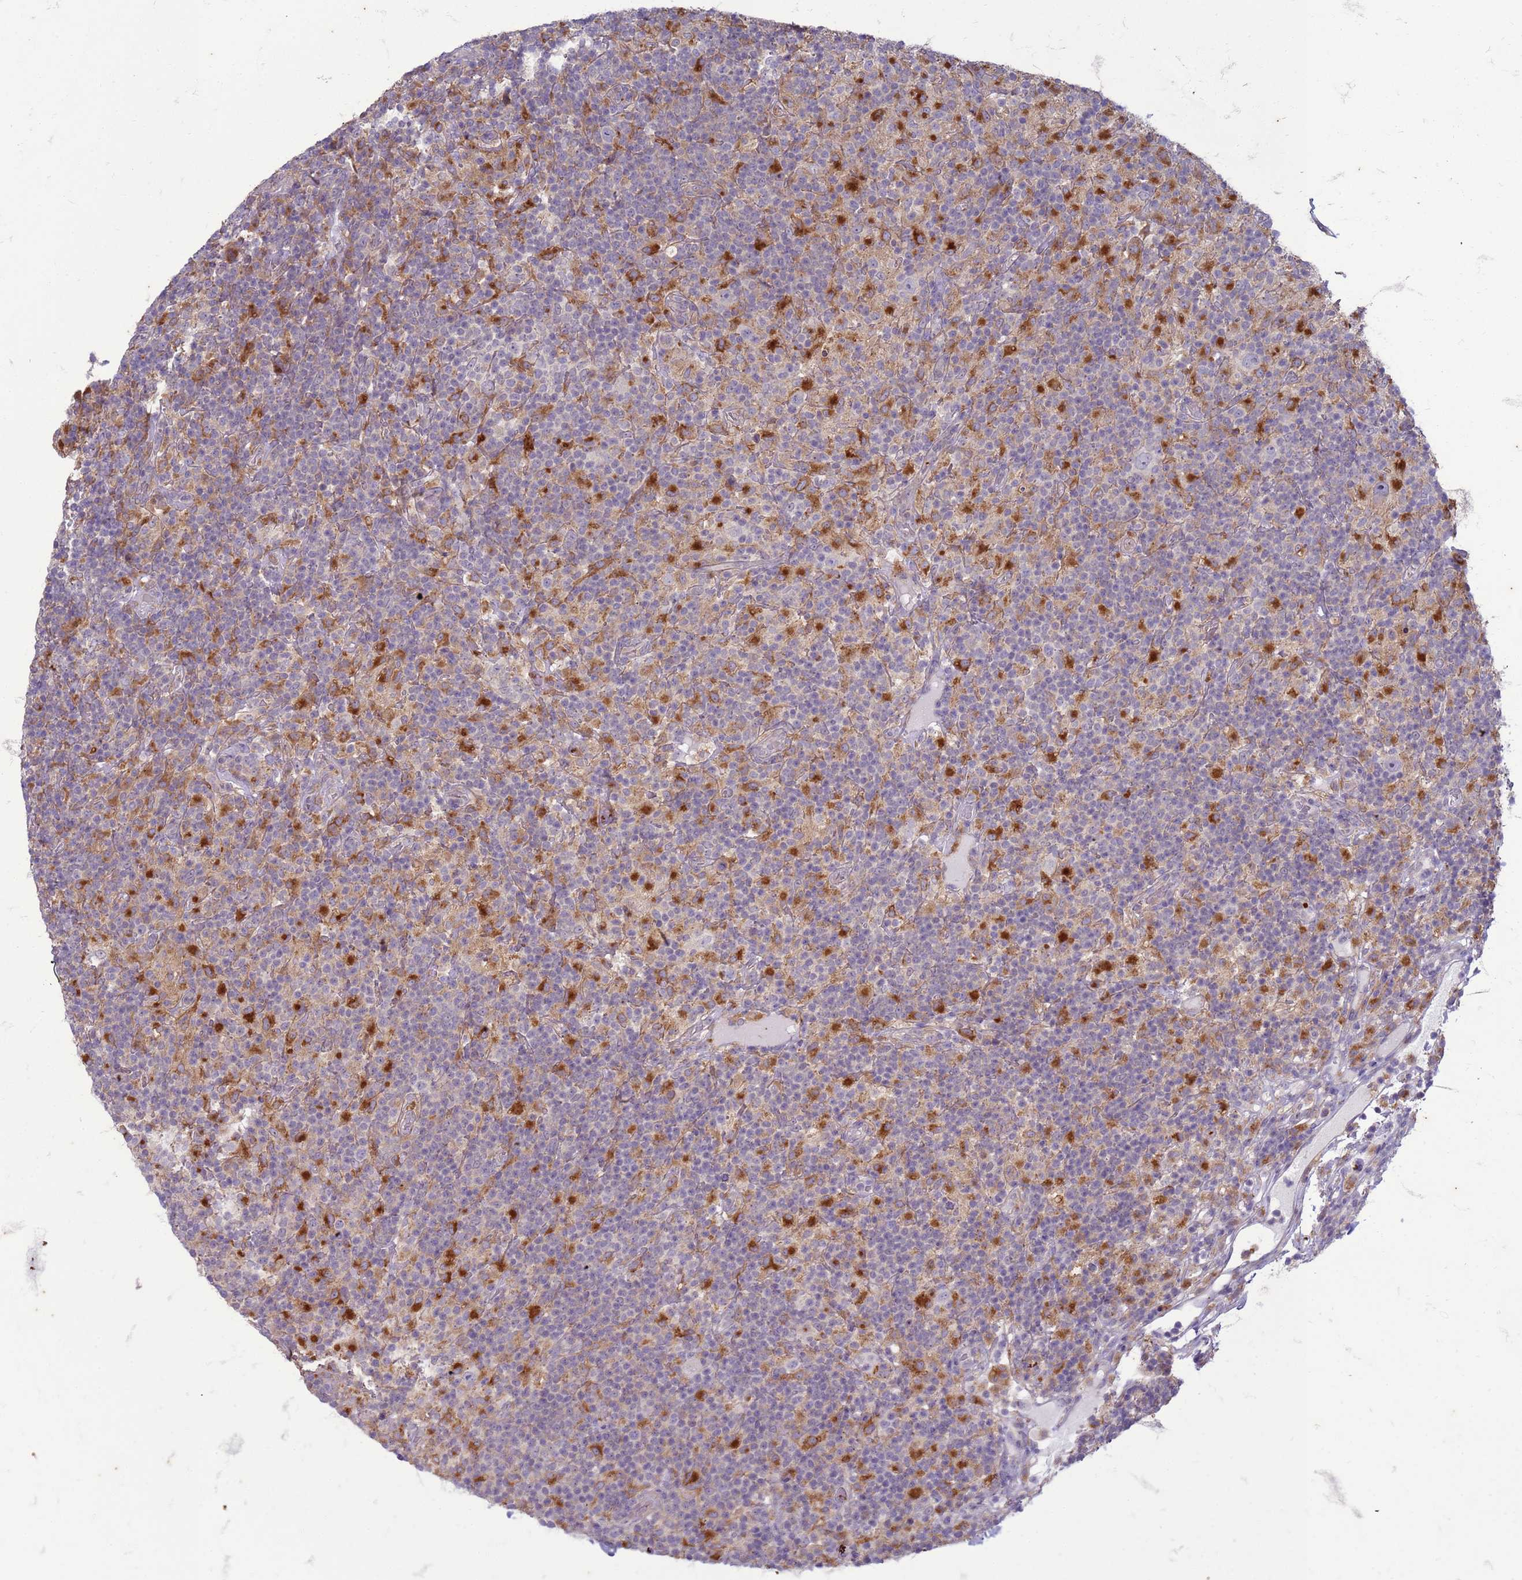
{"staining": {"intensity": "negative", "quantity": "none", "location": "none"}, "tissue": "lymphoma", "cell_type": "Tumor cells", "image_type": "cancer", "snomed": [{"axis": "morphology", "description": "Hodgkin's disease, NOS"}, {"axis": "topography", "description": "Lymph node"}], "caption": "Tumor cells show no significant protein expression in Hodgkin's disease. (Immunohistochemistry, brightfield microscopy, high magnification).", "gene": "SLC15A3", "patient": {"sex": "male", "age": 70}}